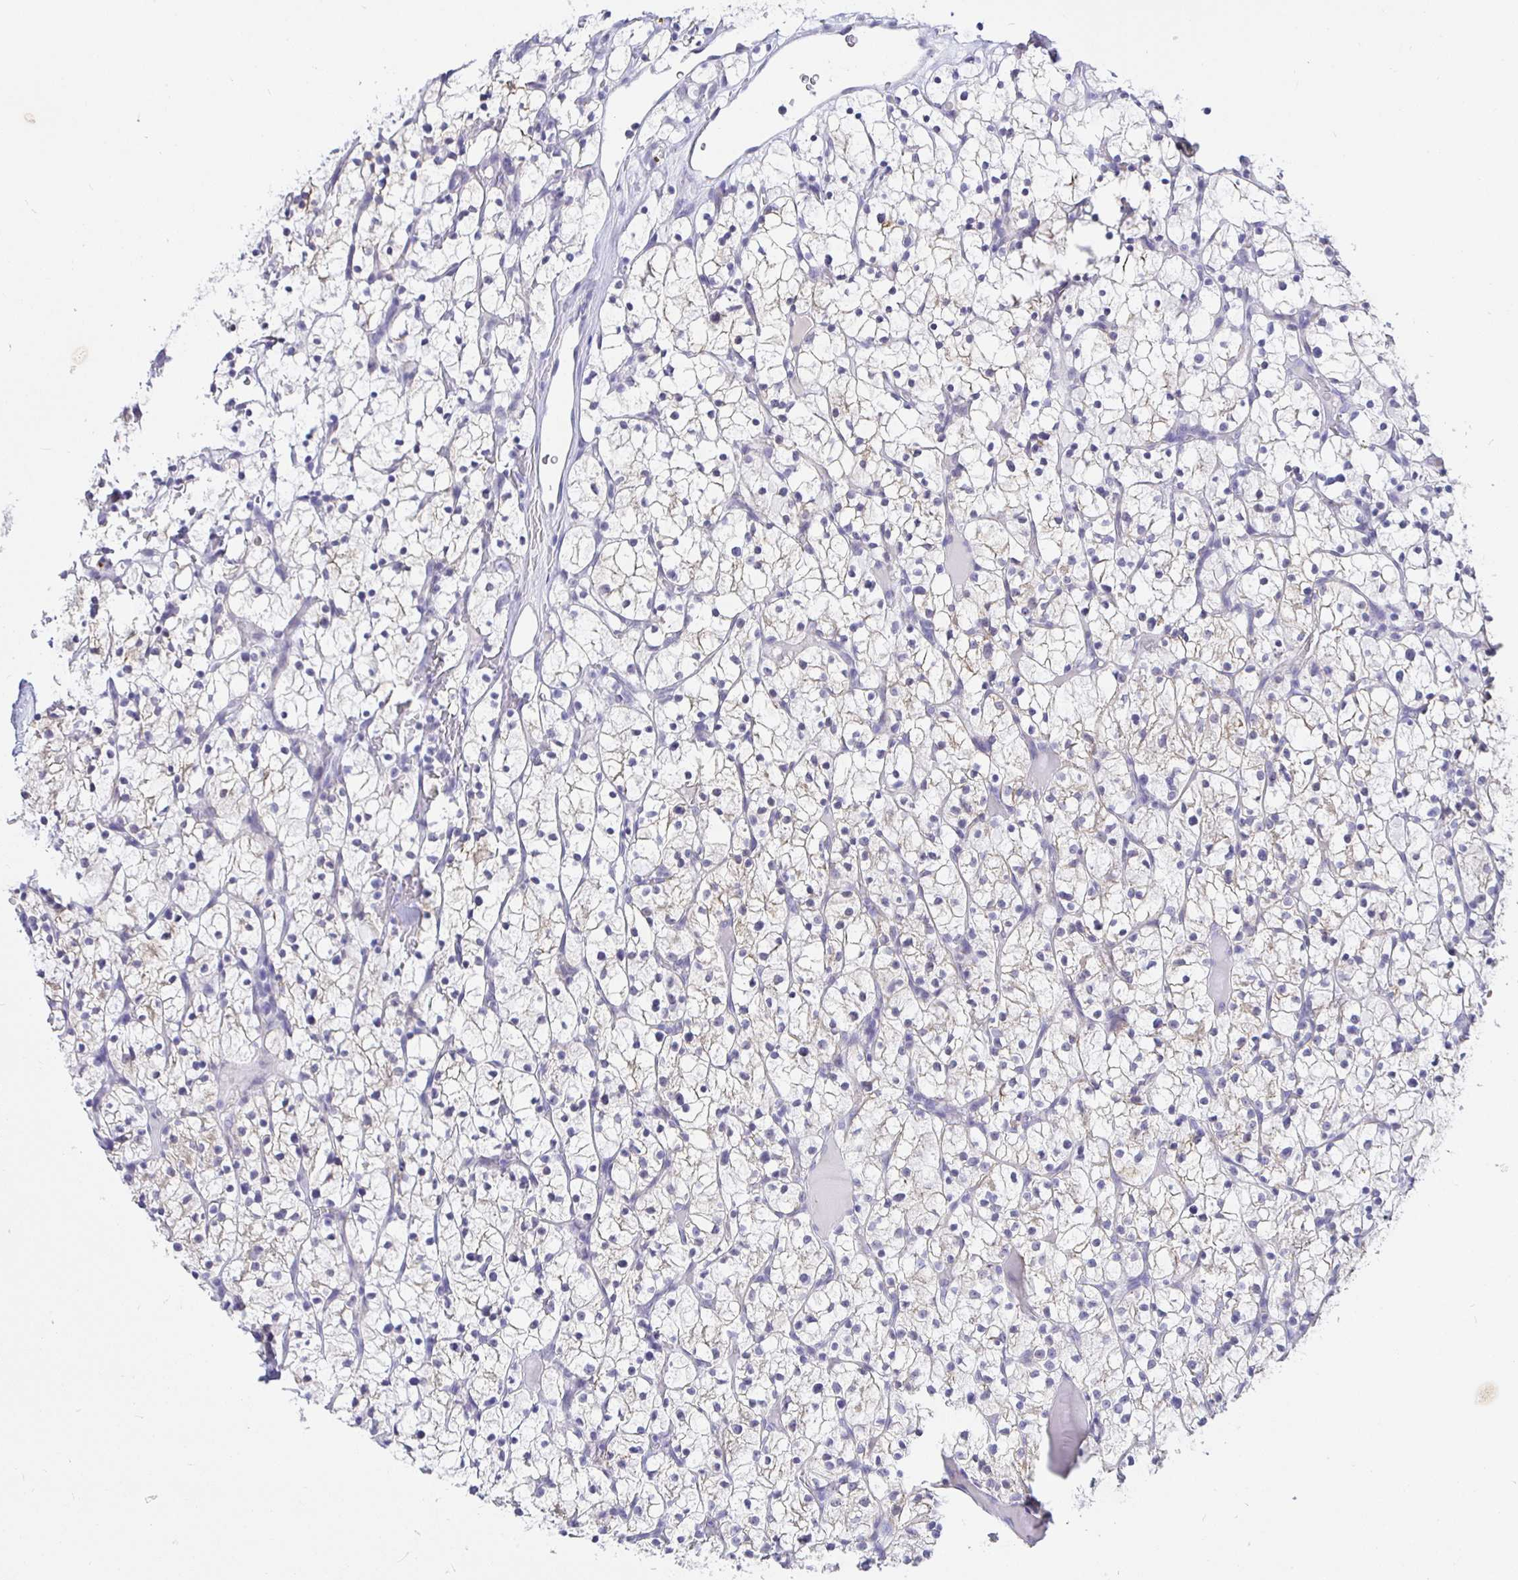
{"staining": {"intensity": "negative", "quantity": "none", "location": "none"}, "tissue": "renal cancer", "cell_type": "Tumor cells", "image_type": "cancer", "snomed": [{"axis": "morphology", "description": "Adenocarcinoma, NOS"}, {"axis": "topography", "description": "Kidney"}], "caption": "The IHC photomicrograph has no significant positivity in tumor cells of renal cancer tissue.", "gene": "EZHIP", "patient": {"sex": "female", "age": 64}}